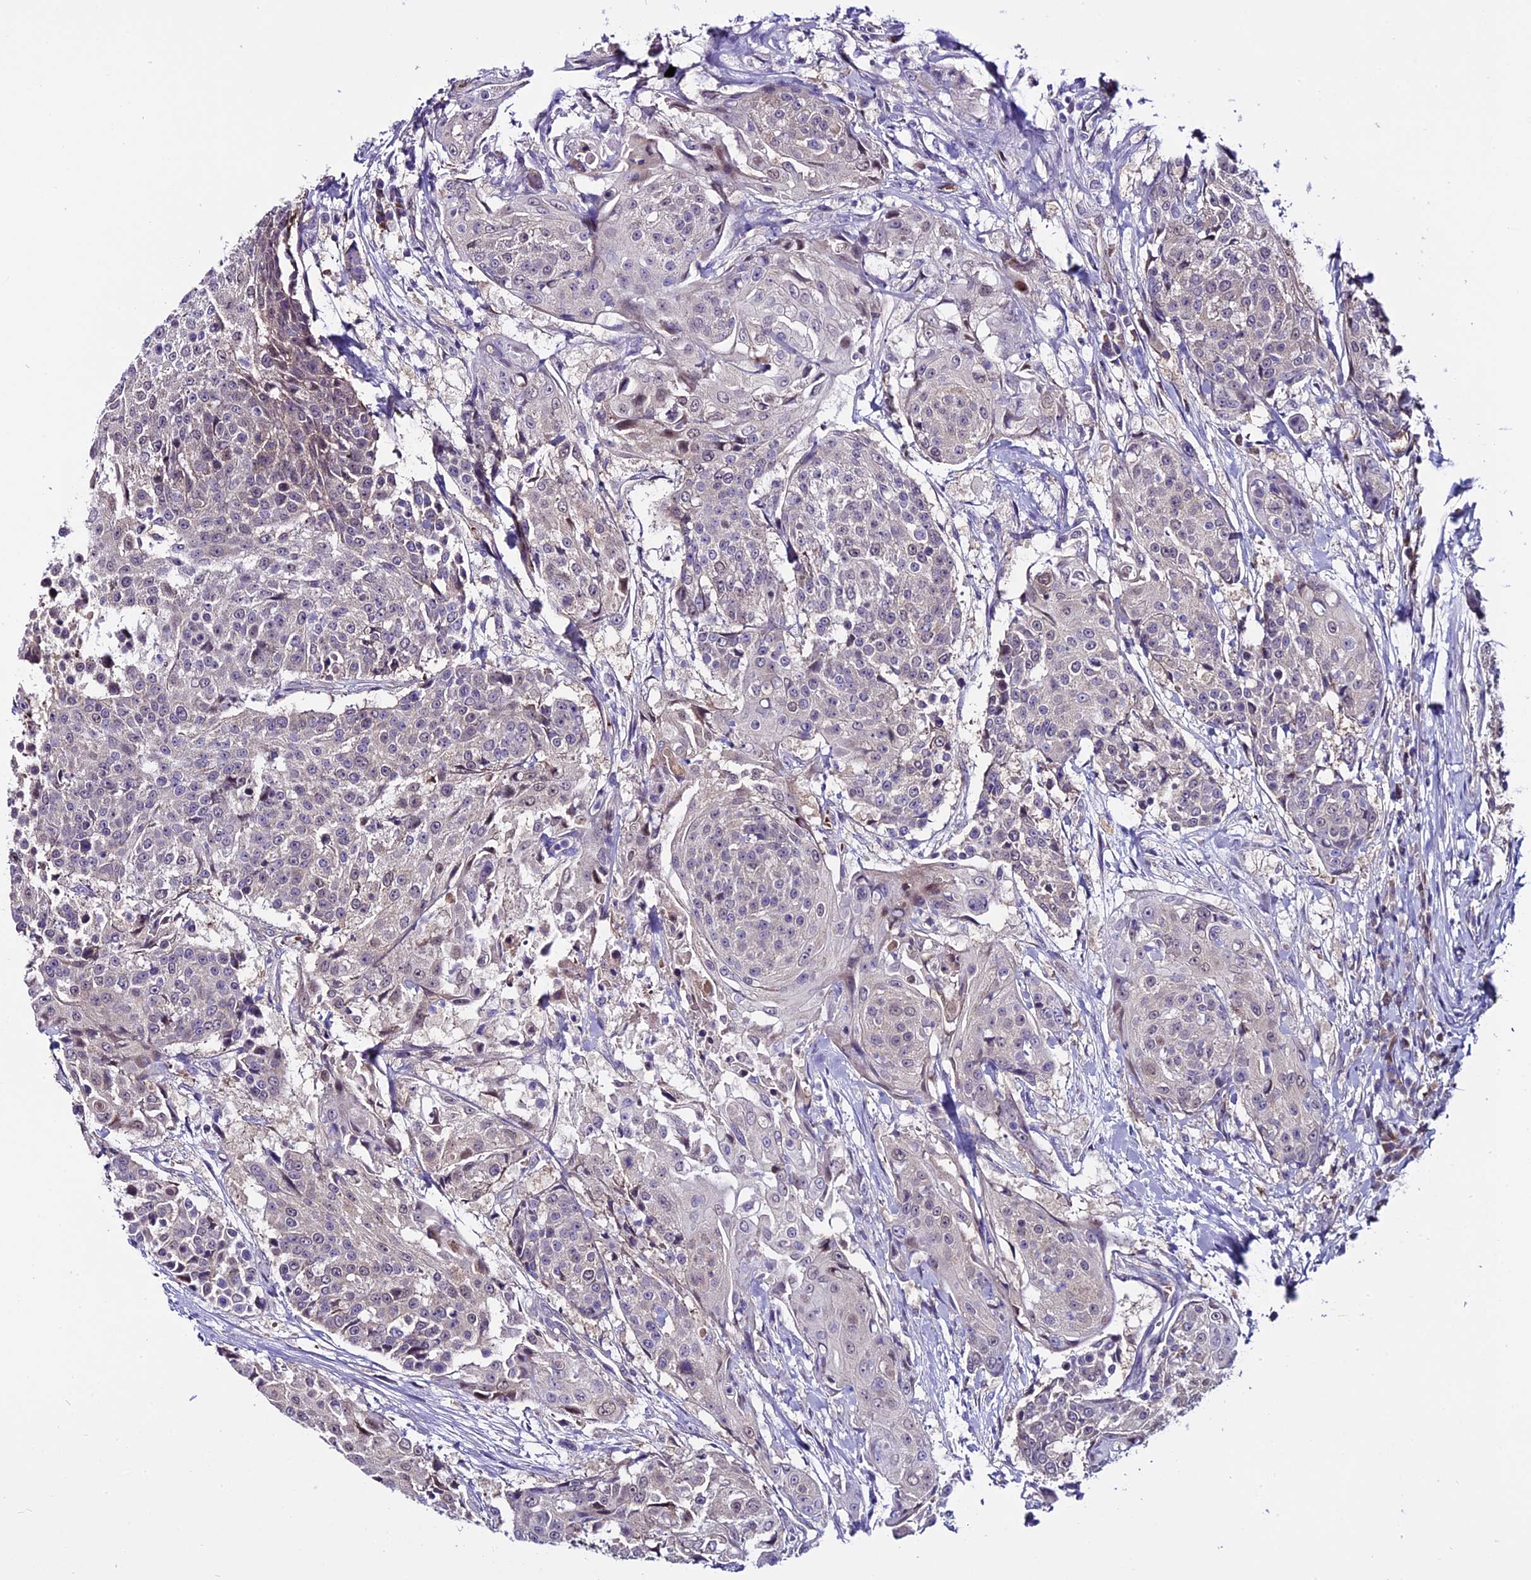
{"staining": {"intensity": "negative", "quantity": "none", "location": "none"}, "tissue": "urothelial cancer", "cell_type": "Tumor cells", "image_type": "cancer", "snomed": [{"axis": "morphology", "description": "Urothelial carcinoma, High grade"}, {"axis": "topography", "description": "Urinary bladder"}], "caption": "DAB immunohistochemical staining of human urothelial carcinoma (high-grade) displays no significant positivity in tumor cells. The staining was performed using DAB to visualize the protein expression in brown, while the nuclei were stained in blue with hematoxylin (Magnification: 20x).", "gene": "C9orf40", "patient": {"sex": "female", "age": 63}}